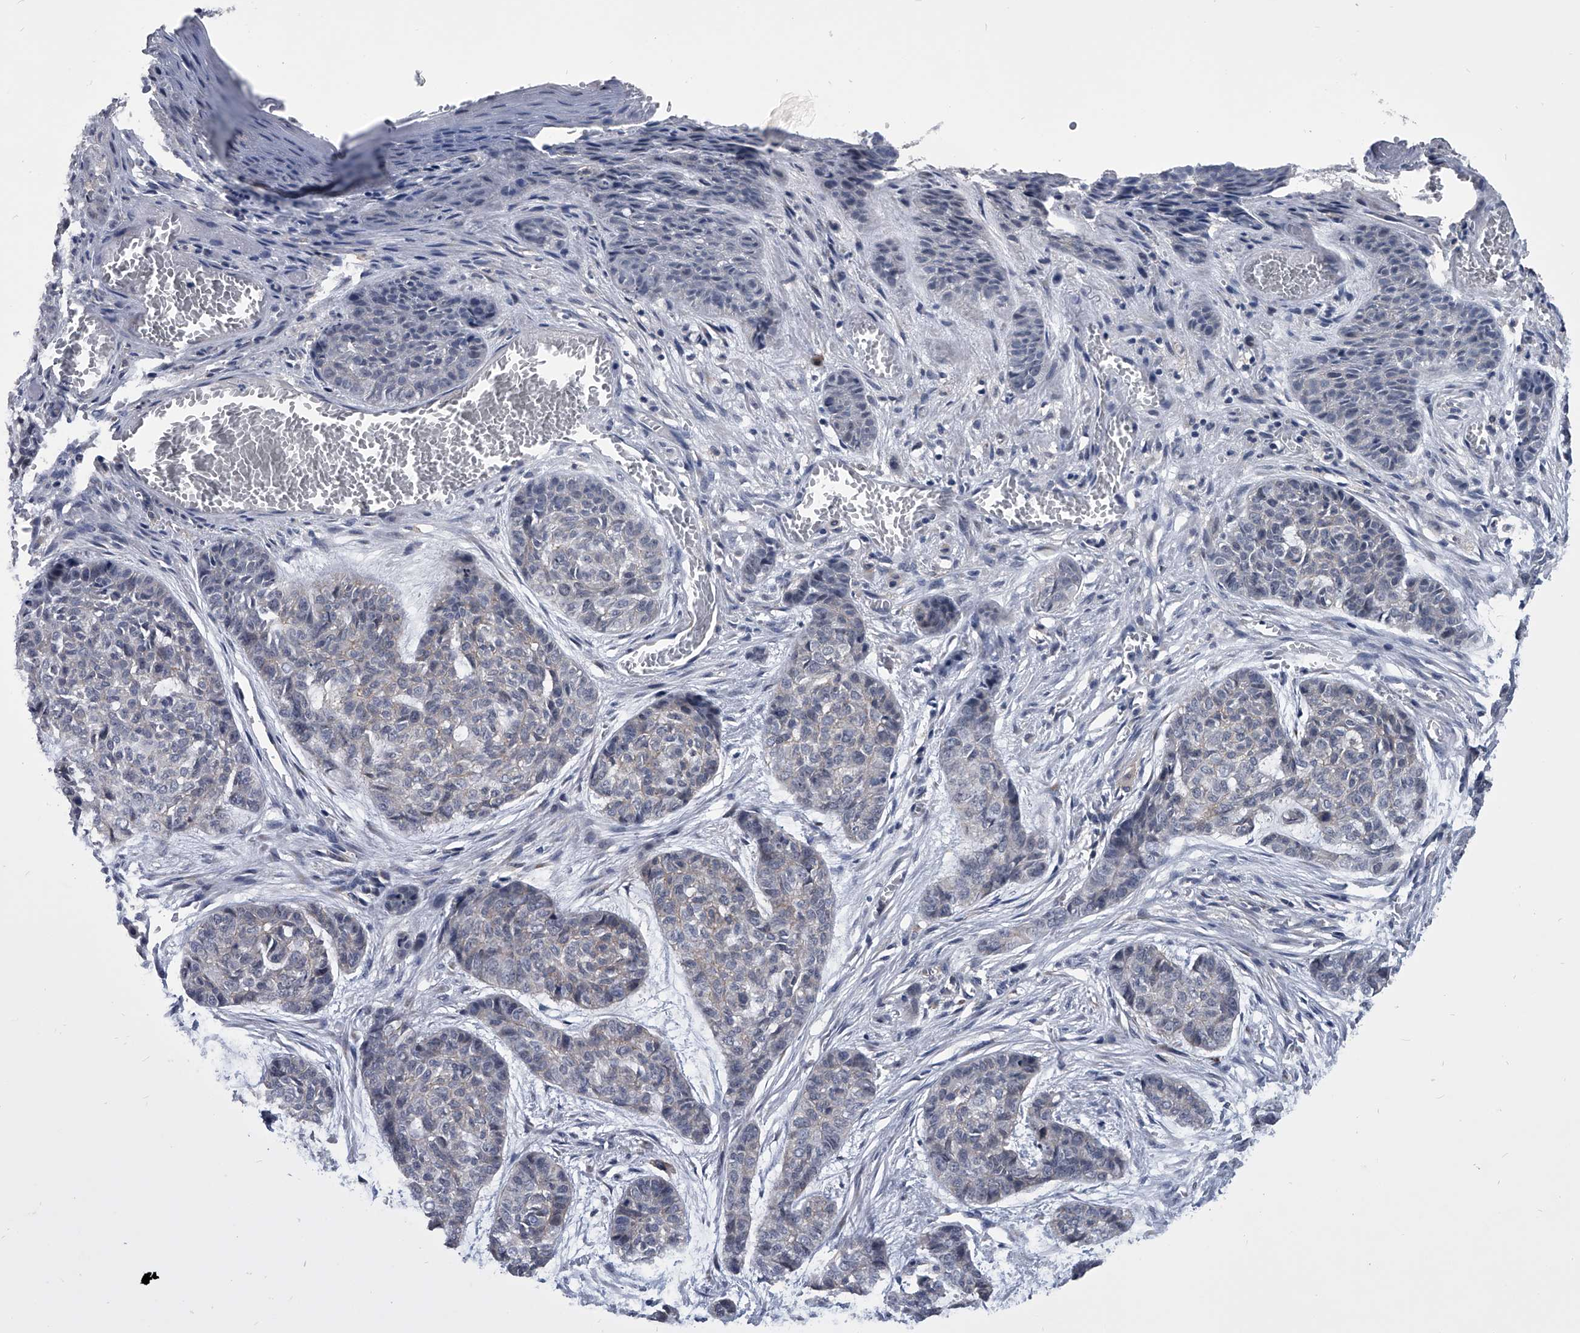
{"staining": {"intensity": "negative", "quantity": "none", "location": "none"}, "tissue": "skin cancer", "cell_type": "Tumor cells", "image_type": "cancer", "snomed": [{"axis": "morphology", "description": "Basal cell carcinoma"}, {"axis": "topography", "description": "Skin"}], "caption": "A high-resolution histopathology image shows immunohistochemistry staining of basal cell carcinoma (skin), which demonstrates no significant positivity in tumor cells.", "gene": "MAP4K3", "patient": {"sex": "female", "age": 64}}